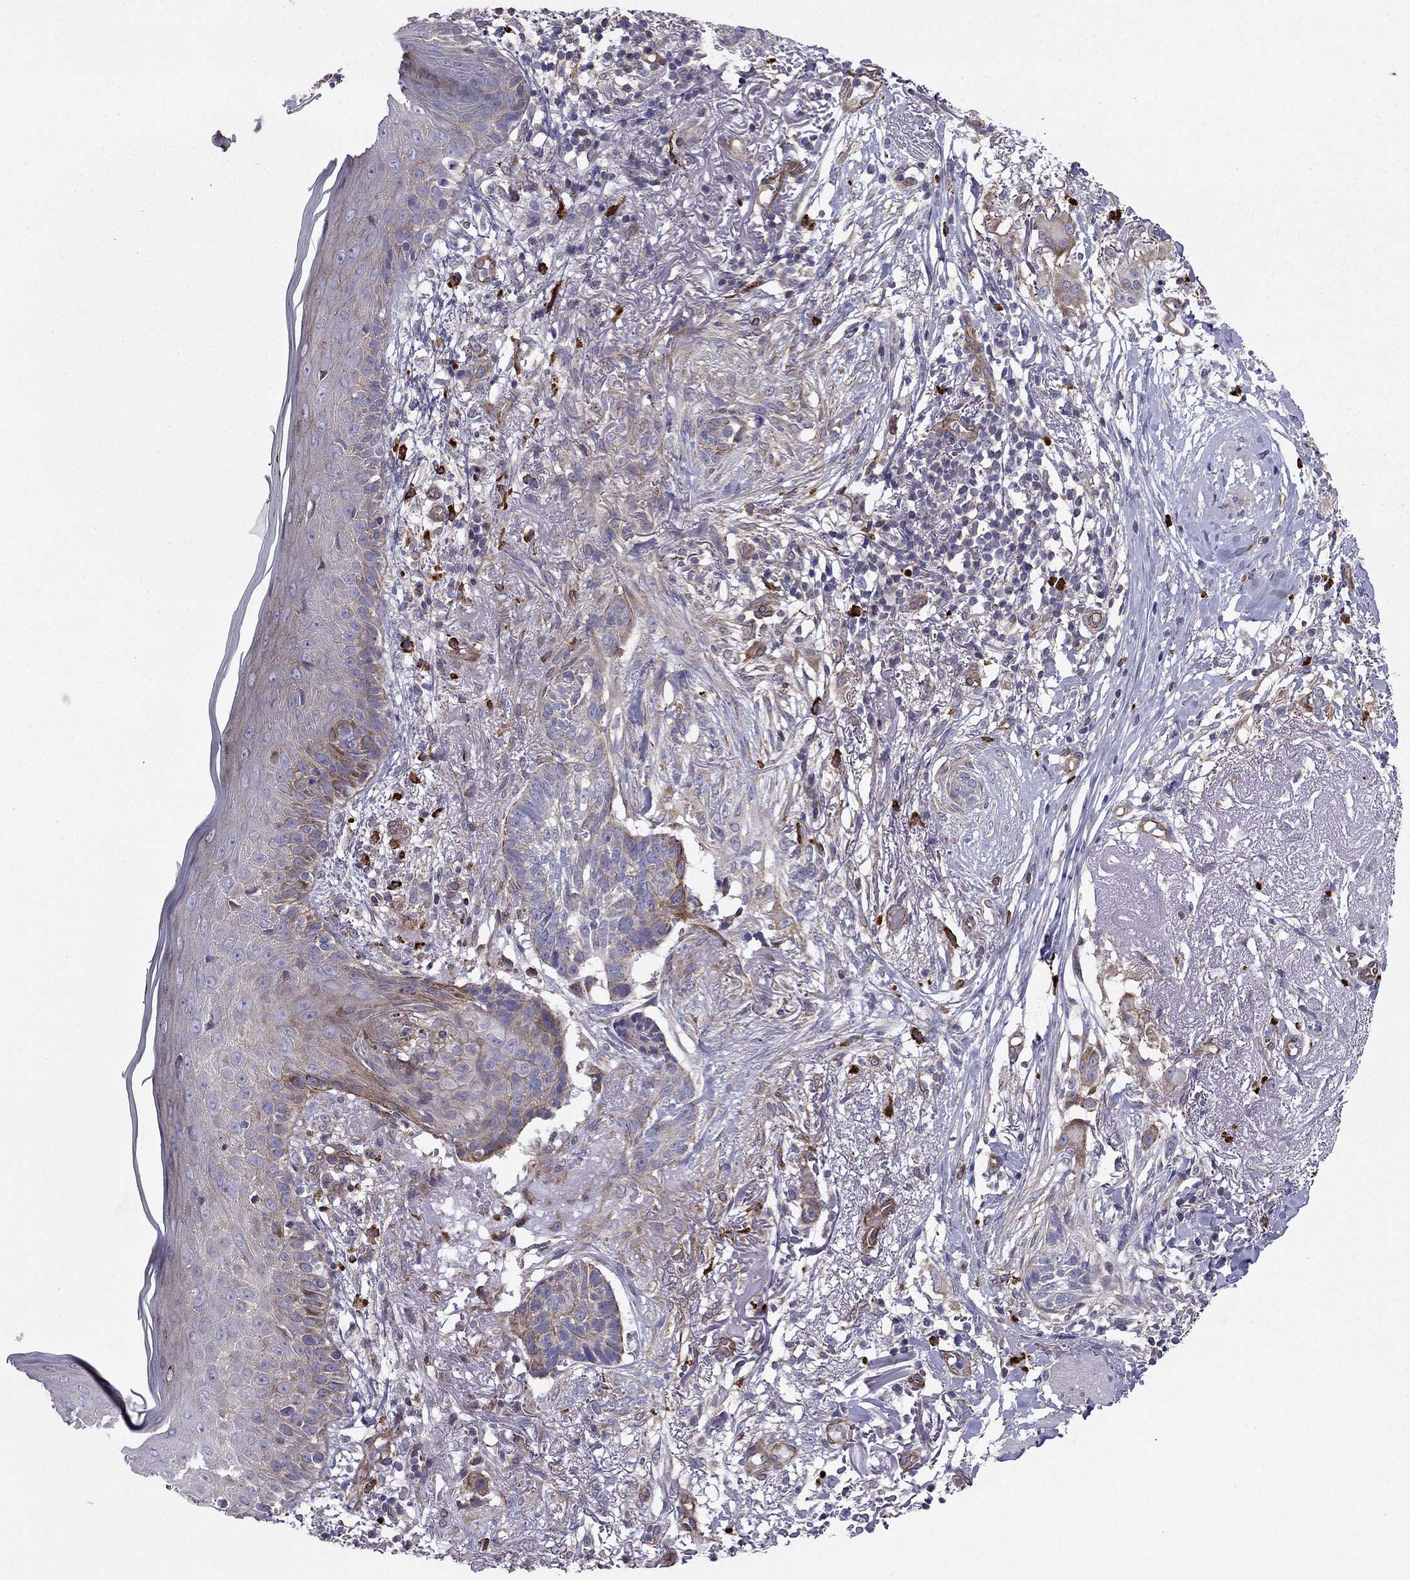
{"staining": {"intensity": "weak", "quantity": "25%-75%", "location": "cytoplasmic/membranous"}, "tissue": "skin cancer", "cell_type": "Tumor cells", "image_type": "cancer", "snomed": [{"axis": "morphology", "description": "Normal tissue, NOS"}, {"axis": "morphology", "description": "Basal cell carcinoma"}, {"axis": "topography", "description": "Skin"}], "caption": "IHC image of neoplastic tissue: human skin cancer (basal cell carcinoma) stained using IHC demonstrates low levels of weak protein expression localized specifically in the cytoplasmic/membranous of tumor cells, appearing as a cytoplasmic/membranous brown color.", "gene": "ENOX1", "patient": {"sex": "male", "age": 84}}